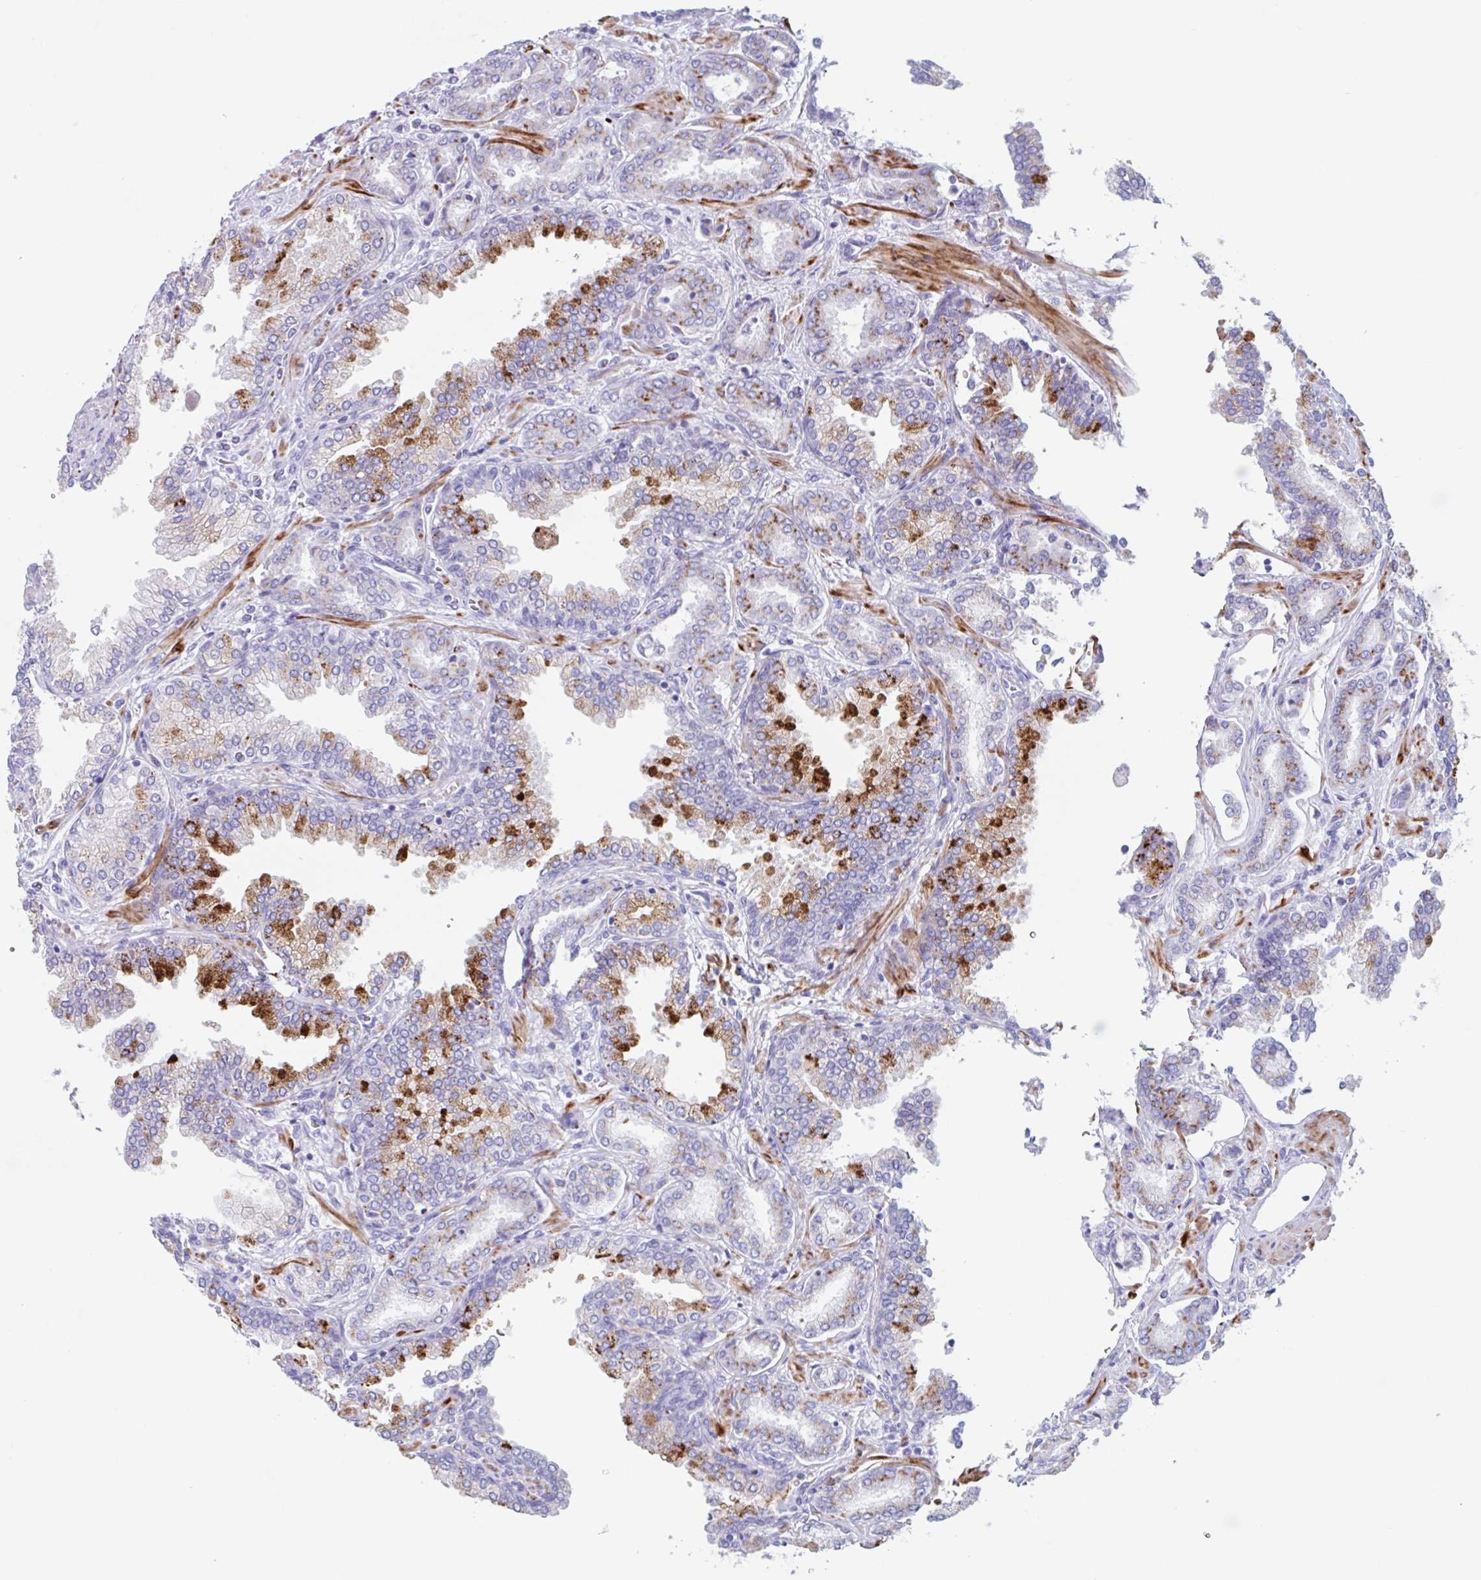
{"staining": {"intensity": "moderate", "quantity": ">75%", "location": "cytoplasmic/membranous"}, "tissue": "prostate cancer", "cell_type": "Tumor cells", "image_type": "cancer", "snomed": [{"axis": "morphology", "description": "Adenocarcinoma, High grade"}, {"axis": "topography", "description": "Prostate"}], "caption": "Immunohistochemistry micrograph of neoplastic tissue: human high-grade adenocarcinoma (prostate) stained using immunohistochemistry (IHC) exhibits medium levels of moderate protein expression localized specifically in the cytoplasmic/membranous of tumor cells, appearing as a cytoplasmic/membranous brown color.", "gene": "CPTP", "patient": {"sex": "male", "age": 72}}